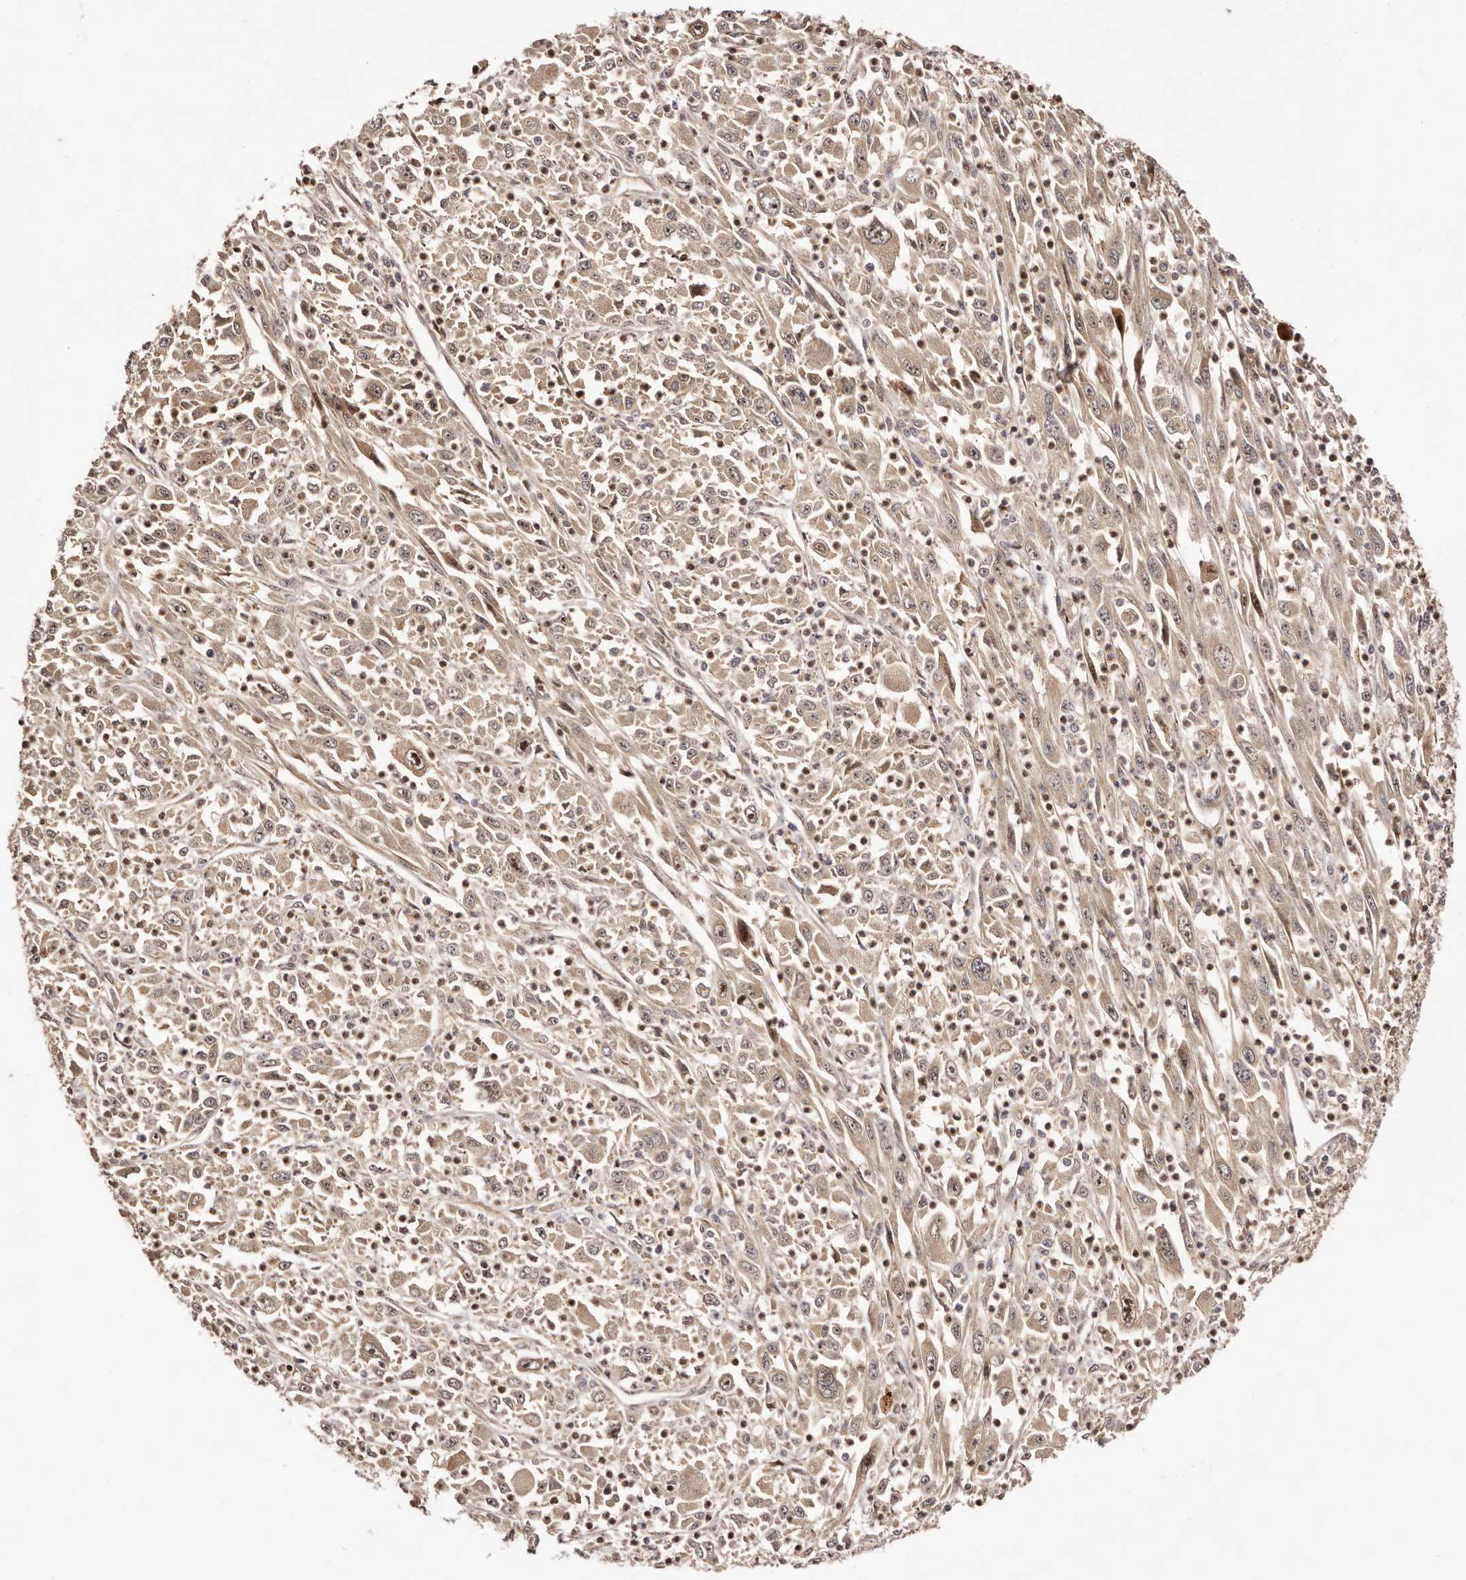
{"staining": {"intensity": "moderate", "quantity": "<25%", "location": "cytoplasmic/membranous,nuclear"}, "tissue": "melanoma", "cell_type": "Tumor cells", "image_type": "cancer", "snomed": [{"axis": "morphology", "description": "Malignant melanoma, Metastatic site"}, {"axis": "topography", "description": "Skin"}], "caption": "Malignant melanoma (metastatic site) stained with a protein marker exhibits moderate staining in tumor cells.", "gene": "PTPN22", "patient": {"sex": "female", "age": 56}}